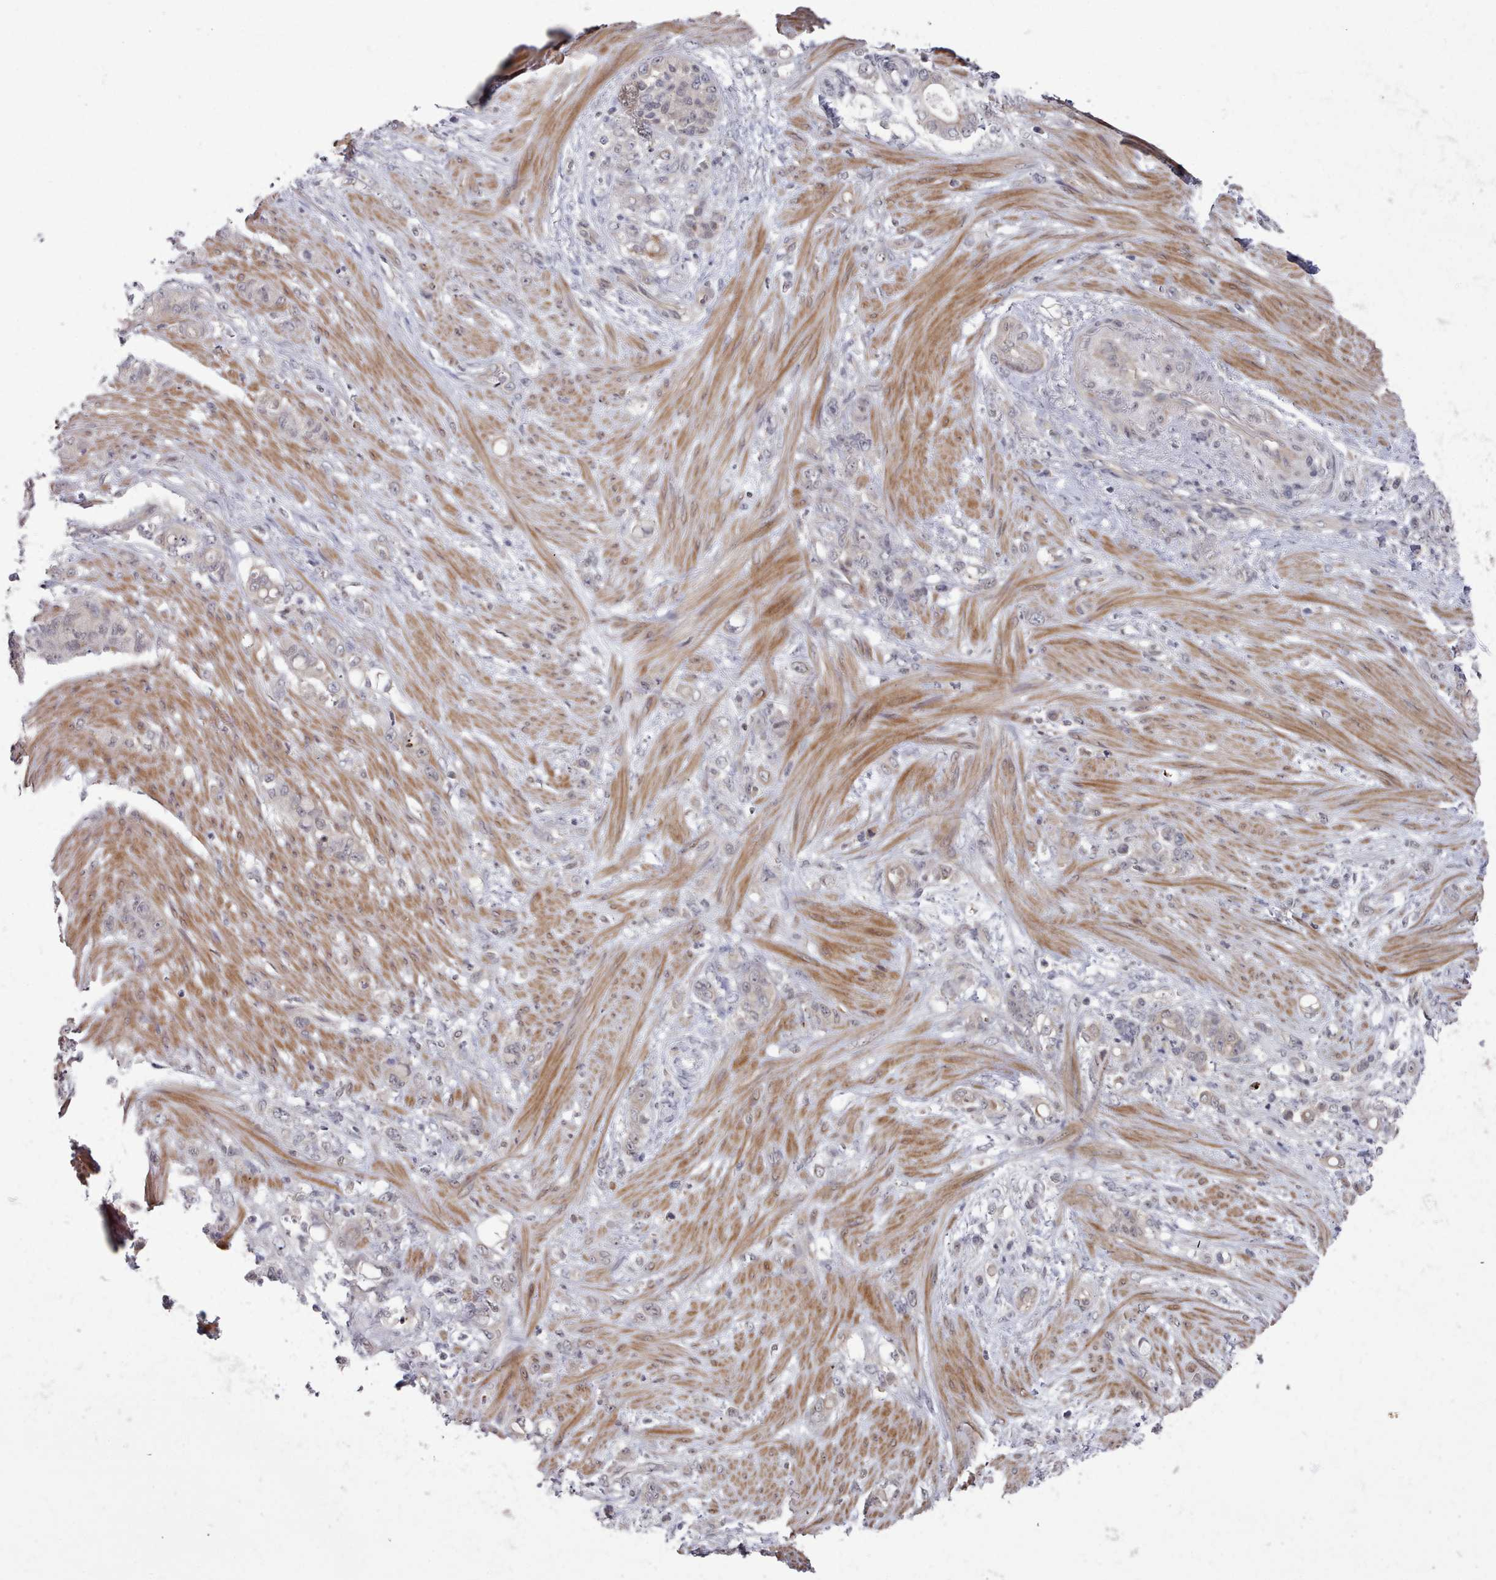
{"staining": {"intensity": "negative", "quantity": "none", "location": "none"}, "tissue": "stomach cancer", "cell_type": "Tumor cells", "image_type": "cancer", "snomed": [{"axis": "morphology", "description": "Normal tissue, NOS"}, {"axis": "morphology", "description": "Adenocarcinoma, NOS"}, {"axis": "topography", "description": "Stomach"}], "caption": "Stomach cancer (adenocarcinoma) was stained to show a protein in brown. There is no significant staining in tumor cells. (DAB (3,3'-diaminobenzidine) immunohistochemistry (IHC) visualized using brightfield microscopy, high magnification).", "gene": "HYAL3", "patient": {"sex": "female", "age": 79}}